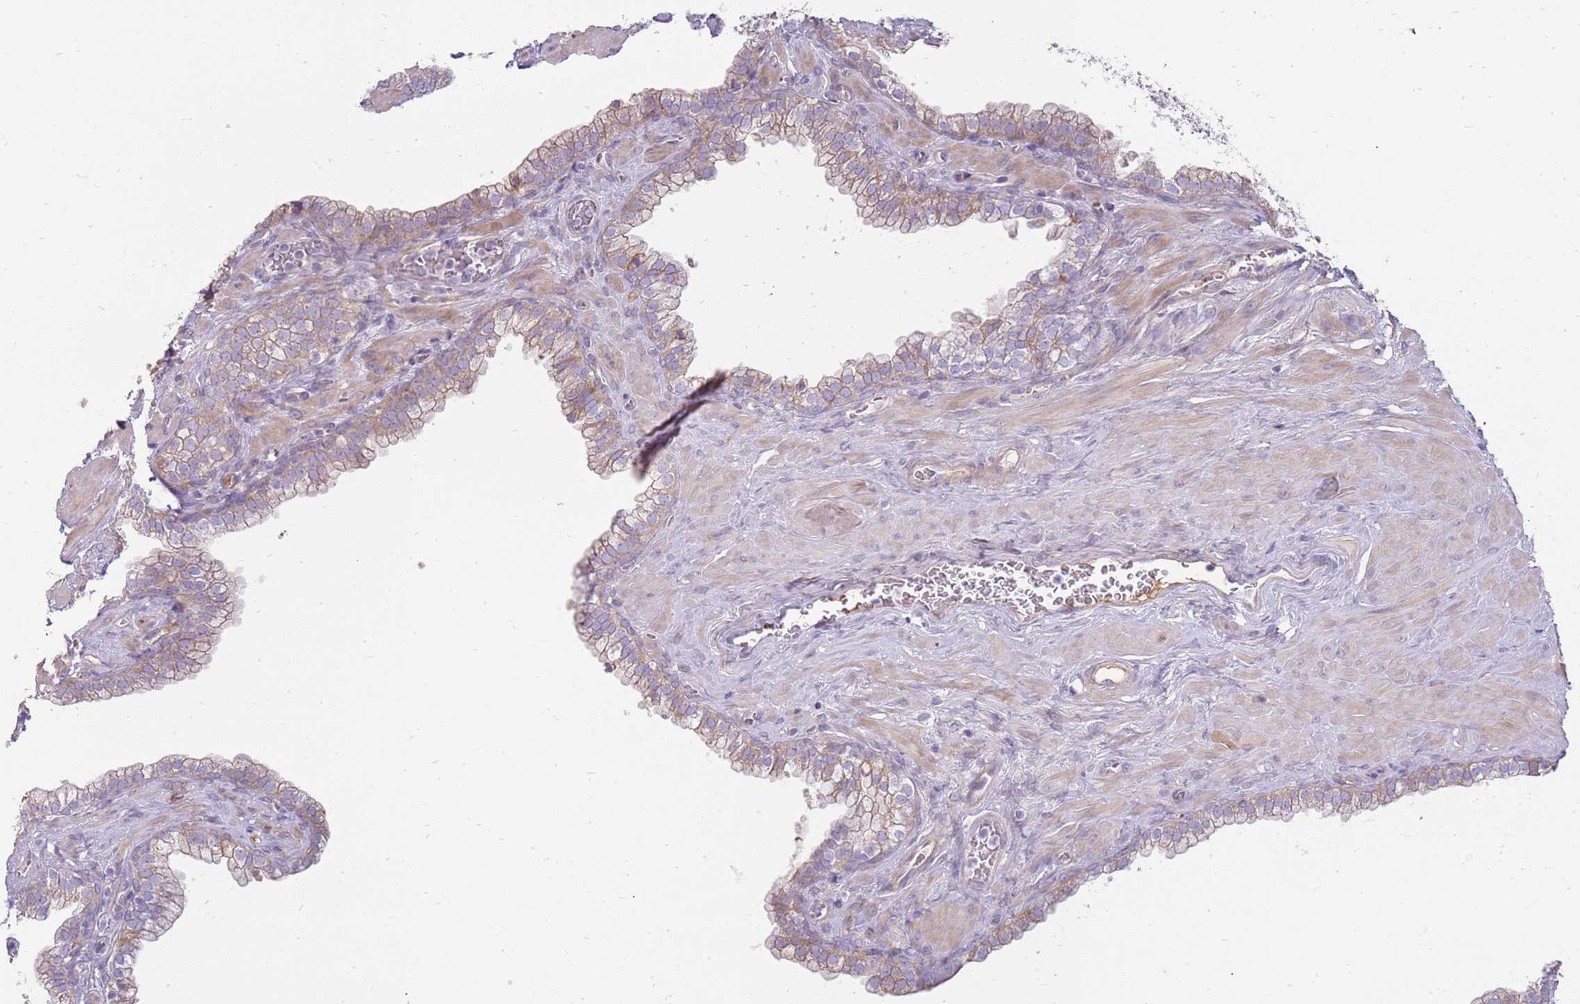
{"staining": {"intensity": "weak", "quantity": "25%-75%", "location": "cytoplasmic/membranous"}, "tissue": "prostate", "cell_type": "Glandular cells", "image_type": "normal", "snomed": [{"axis": "morphology", "description": "Normal tissue, NOS"}, {"axis": "morphology", "description": "Urothelial carcinoma, Low grade"}, {"axis": "topography", "description": "Urinary bladder"}, {"axis": "topography", "description": "Prostate"}], "caption": "Immunohistochemistry micrograph of unremarkable prostate: prostate stained using immunohistochemistry (IHC) demonstrates low levels of weak protein expression localized specifically in the cytoplasmic/membranous of glandular cells, appearing as a cytoplasmic/membranous brown color.", "gene": "MCUB", "patient": {"sex": "male", "age": 60}}